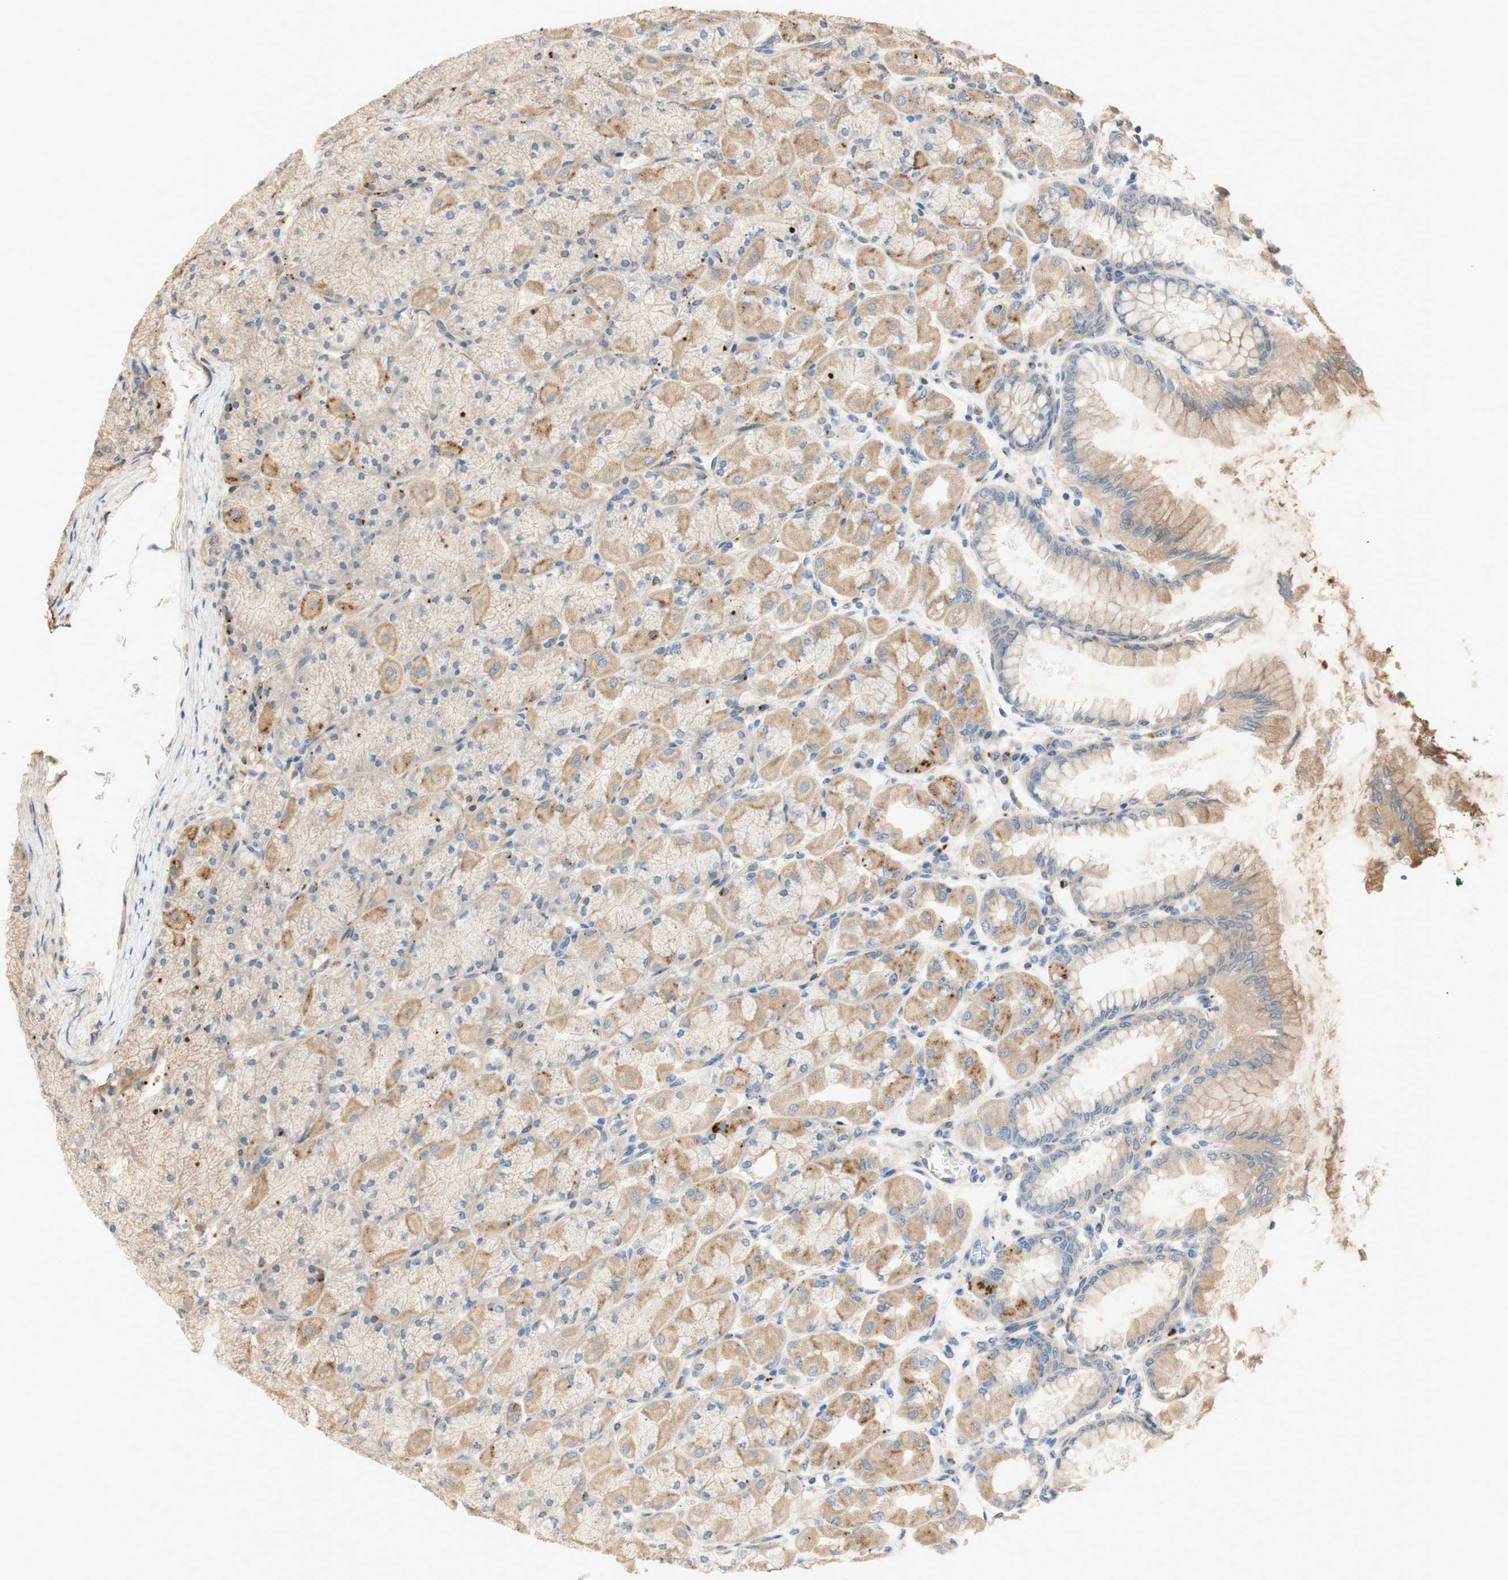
{"staining": {"intensity": "moderate", "quantity": "25%-75%", "location": "cytoplasmic/membranous"}, "tissue": "stomach", "cell_type": "Glandular cells", "image_type": "normal", "snomed": [{"axis": "morphology", "description": "Normal tissue, NOS"}, {"axis": "topography", "description": "Stomach, upper"}], "caption": "A brown stain shows moderate cytoplasmic/membranous expression of a protein in glandular cells of benign stomach. (Stains: DAB (3,3'-diaminobenzidine) in brown, nuclei in blue, Microscopy: brightfield microscopy at high magnification).", "gene": "PTPN21", "patient": {"sex": "female", "age": 56}}